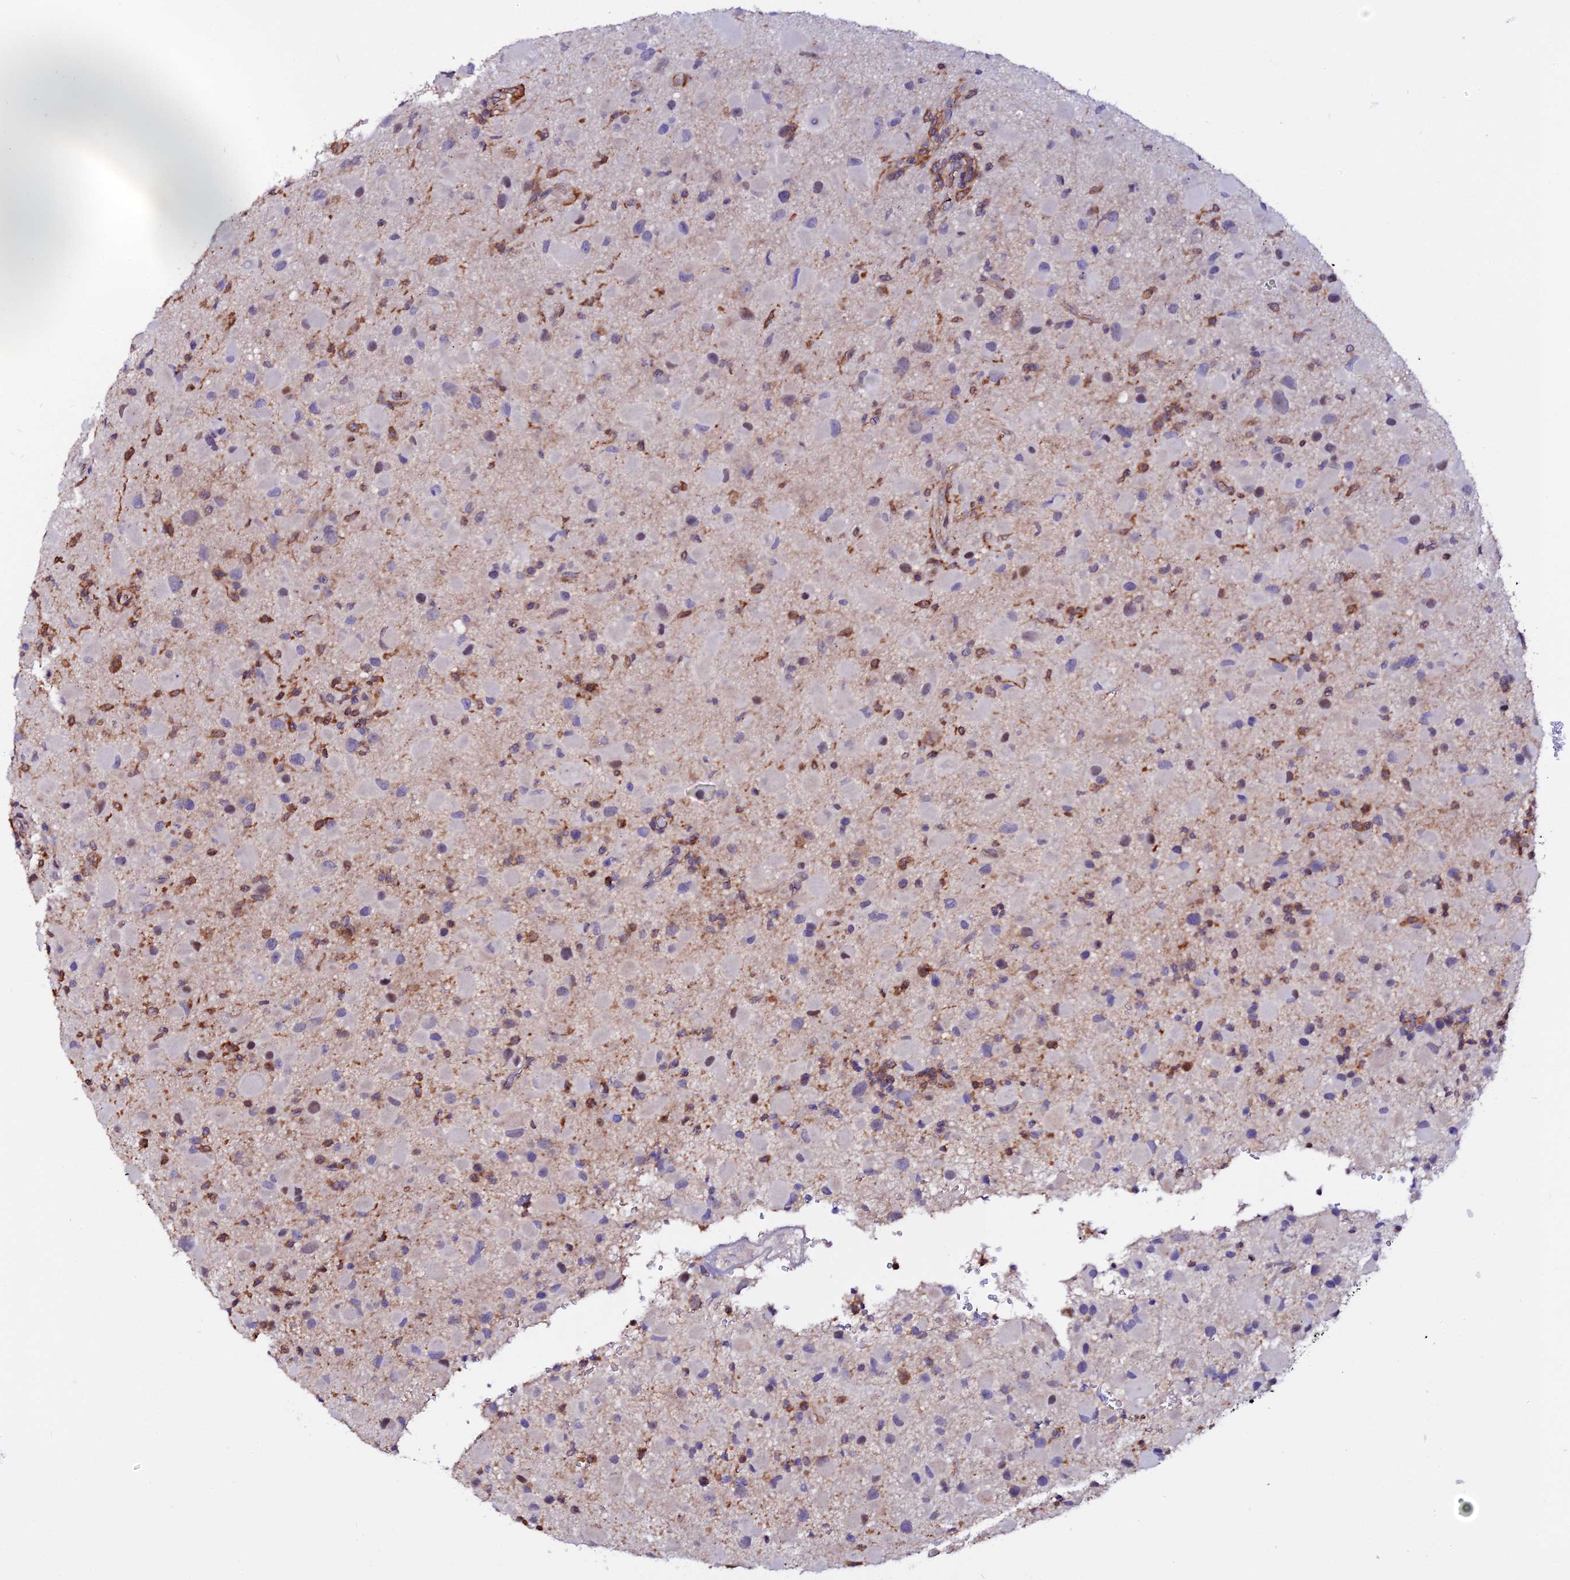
{"staining": {"intensity": "negative", "quantity": "none", "location": "none"}, "tissue": "glioma", "cell_type": "Tumor cells", "image_type": "cancer", "snomed": [{"axis": "morphology", "description": "Glioma, malignant, Low grade"}, {"axis": "topography", "description": "Brain"}], "caption": "This micrograph is of glioma stained with immunohistochemistry to label a protein in brown with the nuclei are counter-stained blue. There is no staining in tumor cells.", "gene": "USP17L15", "patient": {"sex": "female", "age": 32}}